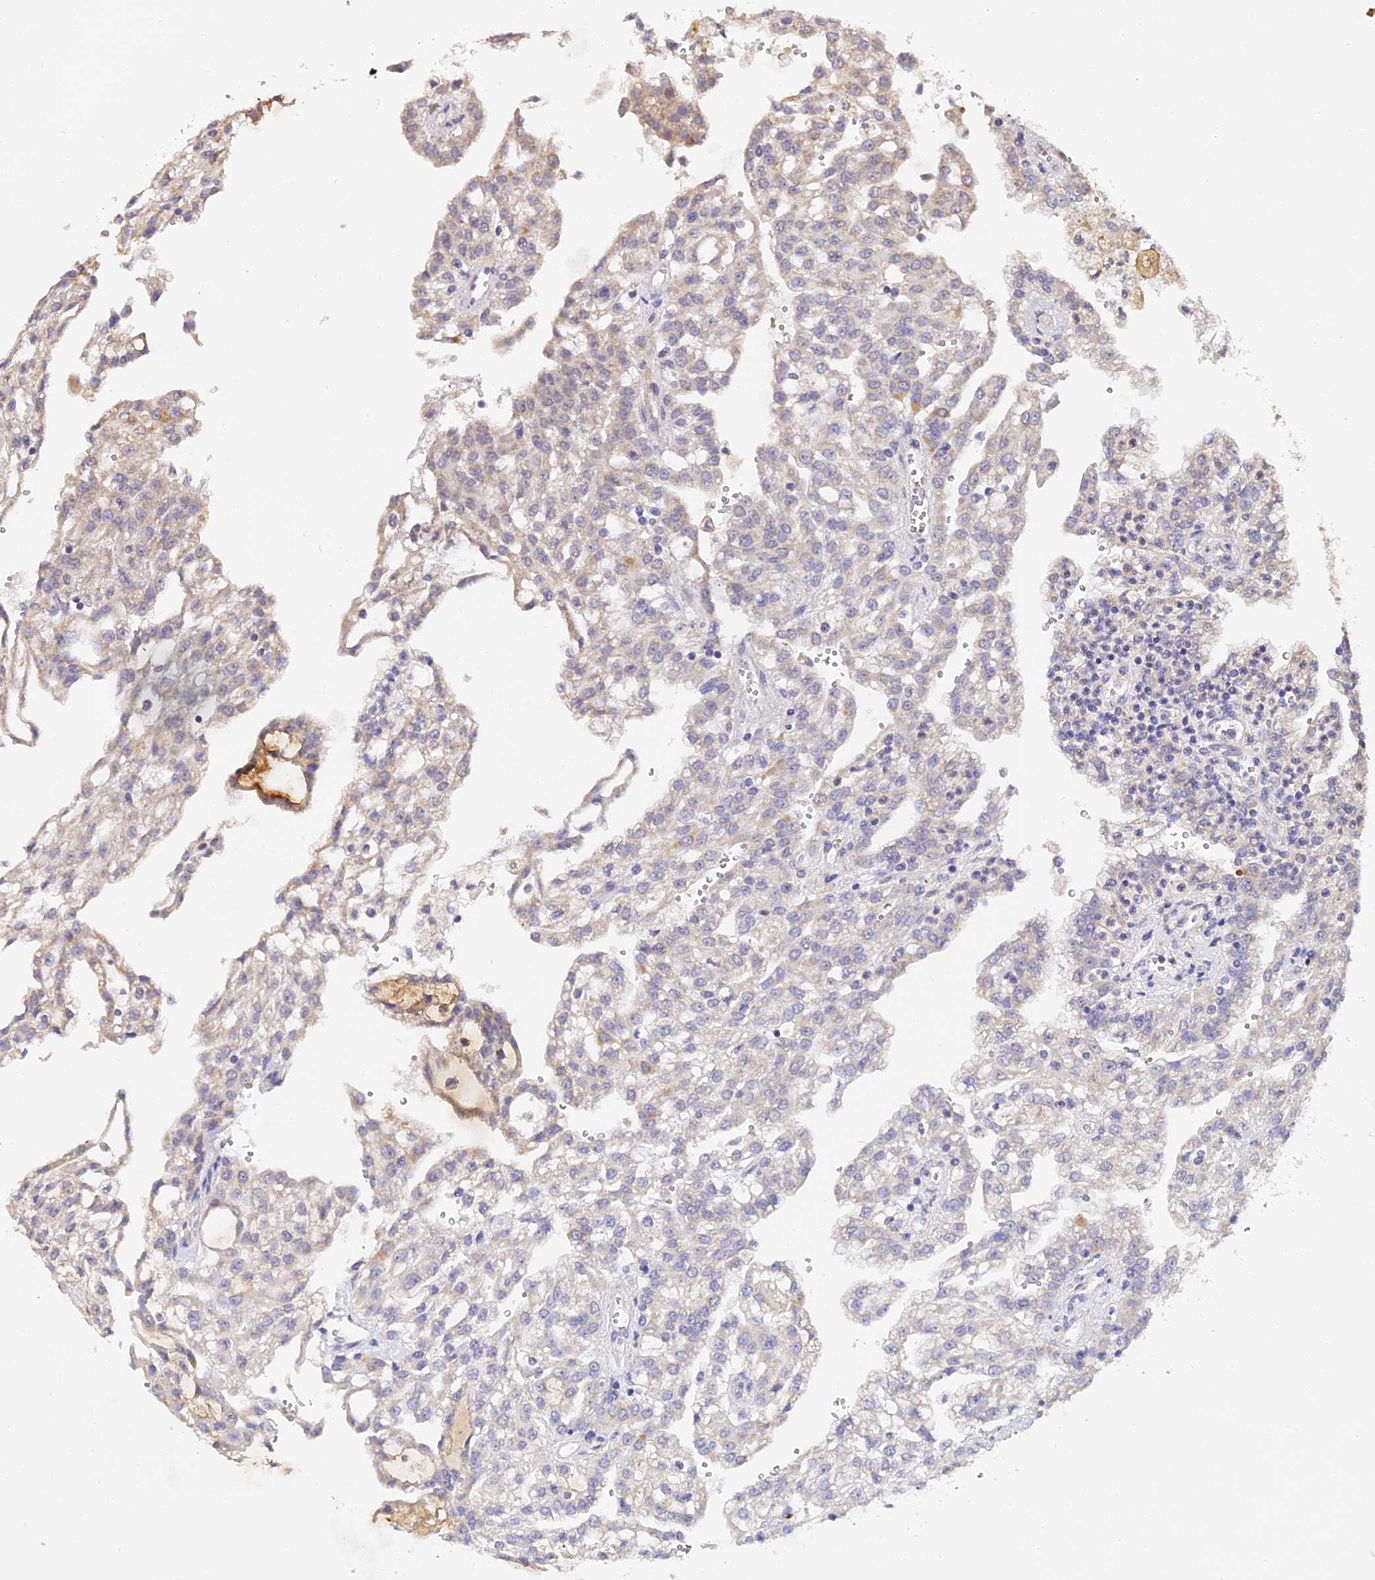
{"staining": {"intensity": "weak", "quantity": "<25%", "location": "cytoplasmic/membranous"}, "tissue": "renal cancer", "cell_type": "Tumor cells", "image_type": "cancer", "snomed": [{"axis": "morphology", "description": "Adenocarcinoma, NOS"}, {"axis": "topography", "description": "Kidney"}], "caption": "Immunohistochemistry (IHC) of human renal cancer displays no staining in tumor cells. (Stains: DAB (3,3'-diaminobenzidine) IHC with hematoxylin counter stain, Microscopy: brightfield microscopy at high magnification).", "gene": "WDR5B", "patient": {"sex": "male", "age": 63}}